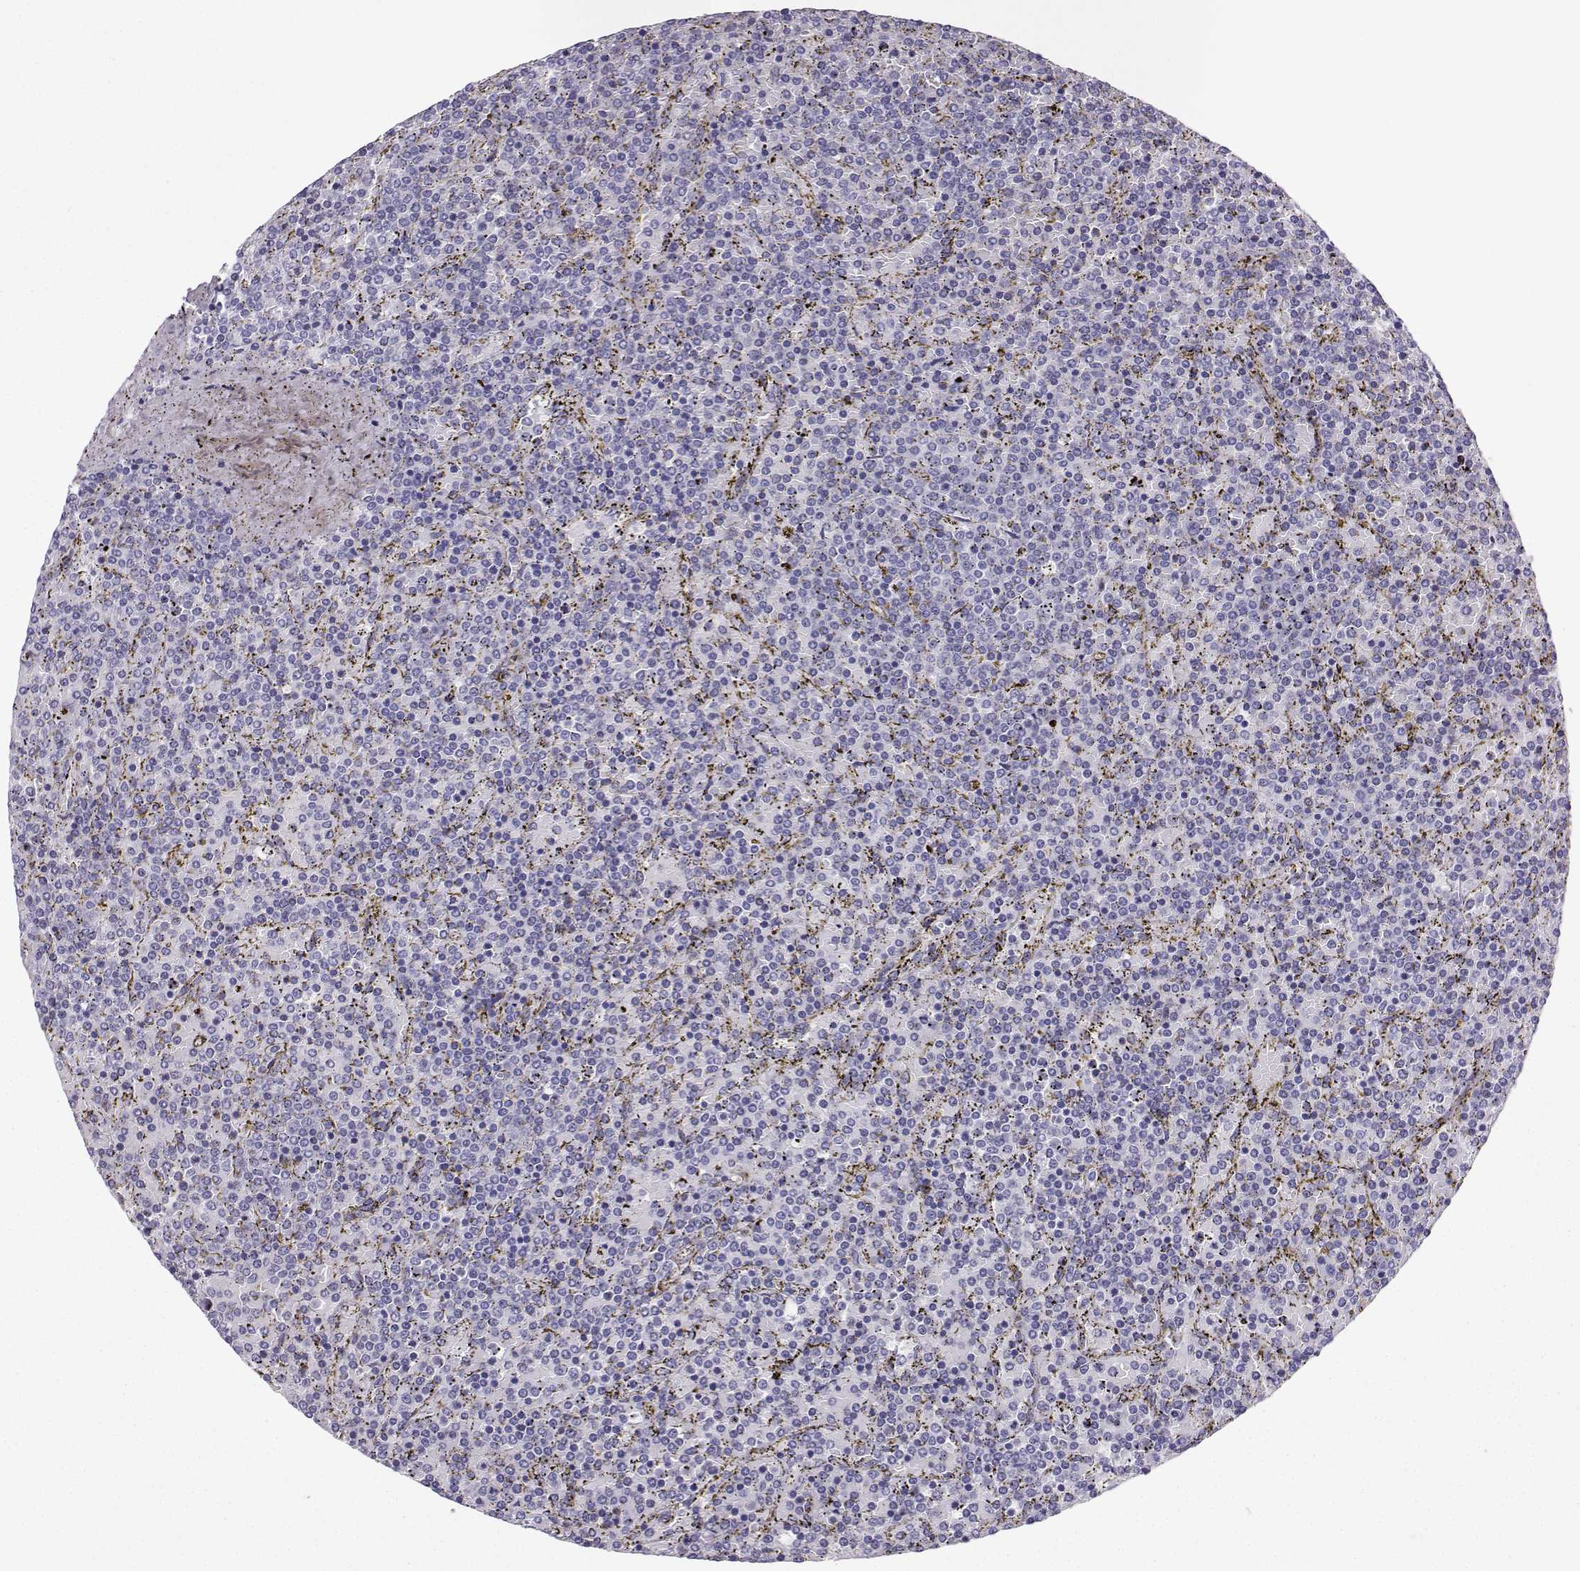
{"staining": {"intensity": "negative", "quantity": "none", "location": "none"}, "tissue": "lymphoma", "cell_type": "Tumor cells", "image_type": "cancer", "snomed": [{"axis": "morphology", "description": "Malignant lymphoma, non-Hodgkin's type, Low grade"}, {"axis": "topography", "description": "Spleen"}], "caption": "There is no significant expression in tumor cells of low-grade malignant lymphoma, non-Hodgkin's type.", "gene": "ZBTB8B", "patient": {"sex": "female", "age": 77}}